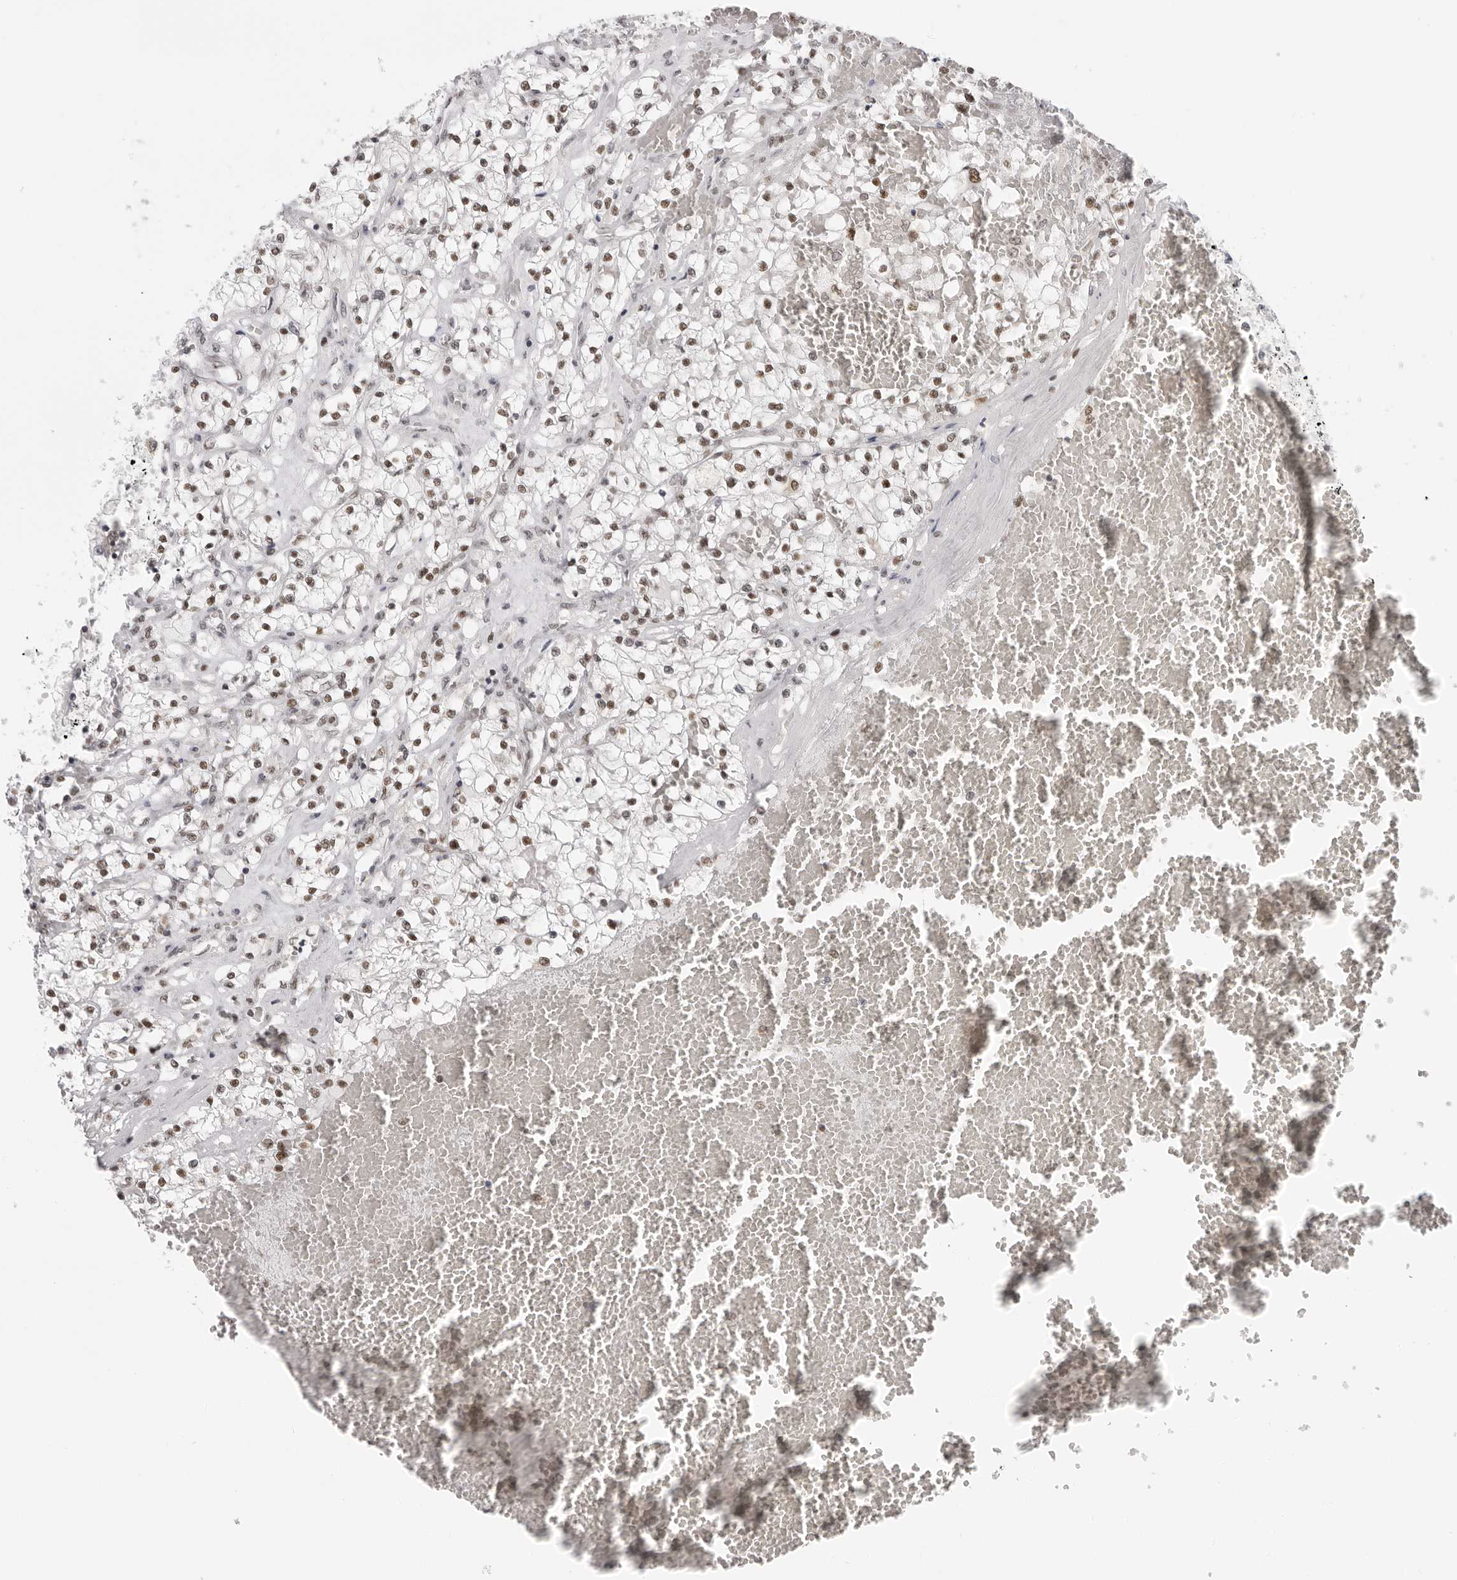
{"staining": {"intensity": "weak", "quantity": ">75%", "location": "nuclear"}, "tissue": "renal cancer", "cell_type": "Tumor cells", "image_type": "cancer", "snomed": [{"axis": "morphology", "description": "Normal tissue, NOS"}, {"axis": "morphology", "description": "Adenocarcinoma, NOS"}, {"axis": "topography", "description": "Kidney"}], "caption": "Immunohistochemical staining of human renal cancer demonstrates low levels of weak nuclear positivity in about >75% of tumor cells. (Brightfield microscopy of DAB IHC at high magnification).", "gene": "RPA2", "patient": {"sex": "male", "age": 68}}